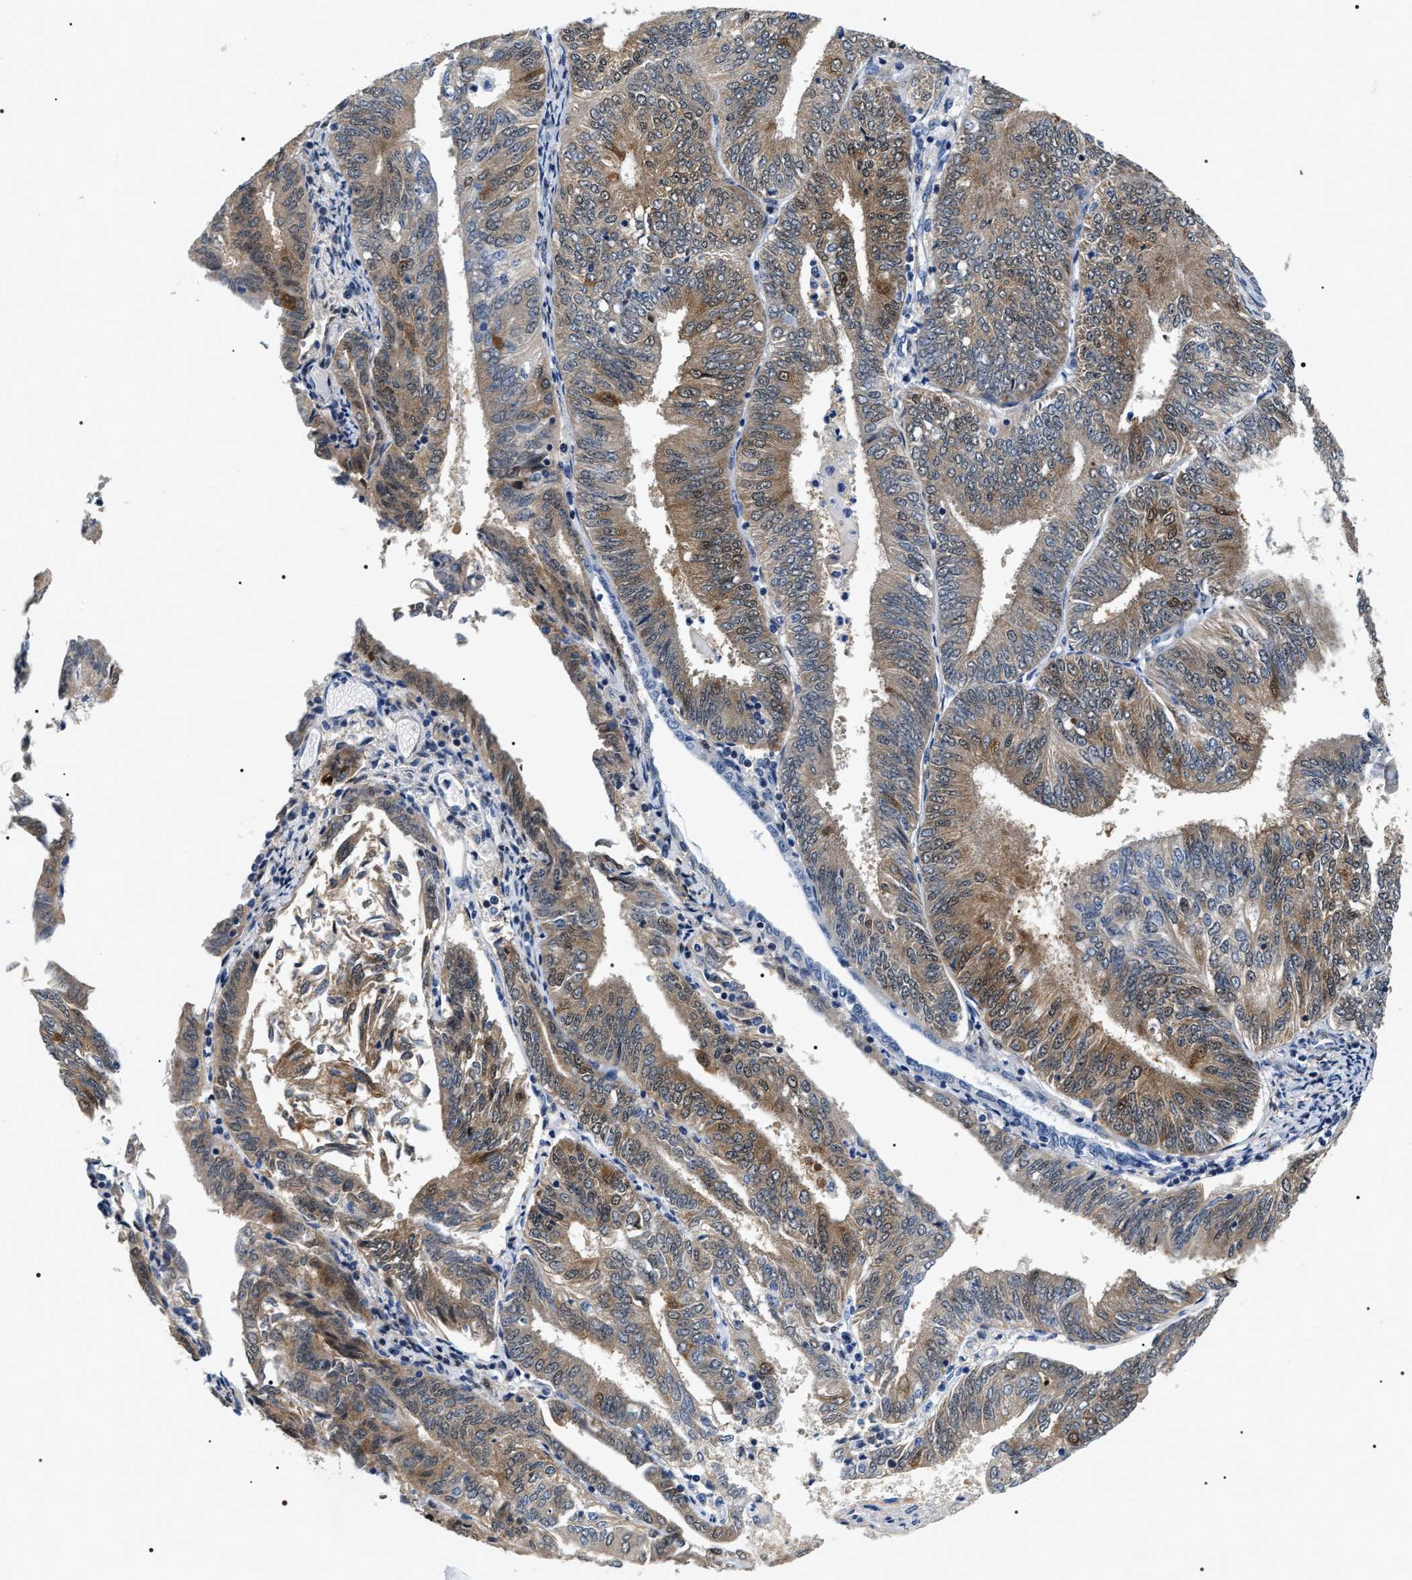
{"staining": {"intensity": "moderate", "quantity": ">75%", "location": "cytoplasmic/membranous,nuclear"}, "tissue": "endometrial cancer", "cell_type": "Tumor cells", "image_type": "cancer", "snomed": [{"axis": "morphology", "description": "Adenocarcinoma, NOS"}, {"axis": "topography", "description": "Endometrium"}], "caption": "IHC (DAB) staining of endometrial cancer shows moderate cytoplasmic/membranous and nuclear protein expression in approximately >75% of tumor cells.", "gene": "BAG2", "patient": {"sex": "female", "age": 58}}